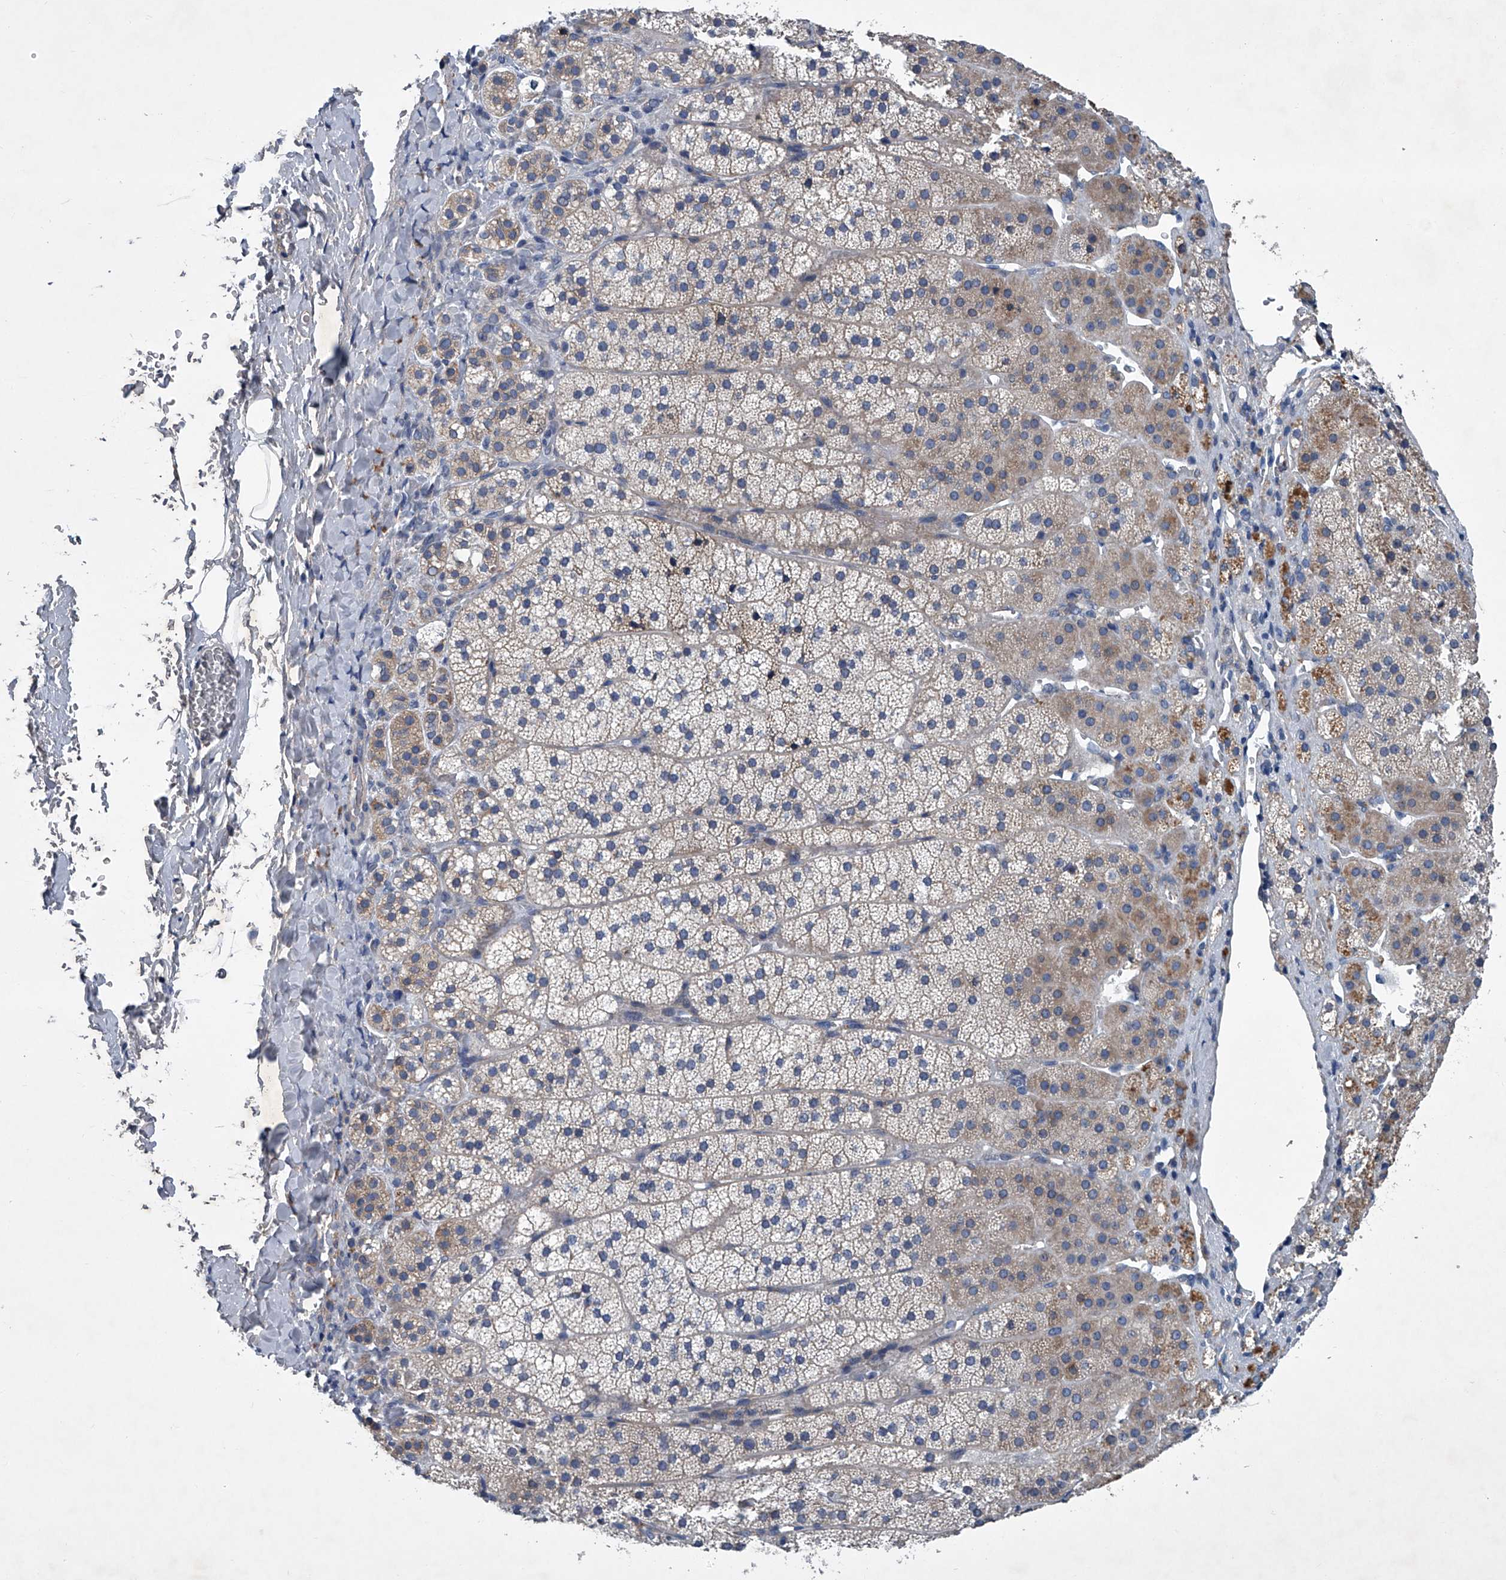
{"staining": {"intensity": "weak", "quantity": "25%-75%", "location": "cytoplasmic/membranous"}, "tissue": "adrenal gland", "cell_type": "Glandular cells", "image_type": "normal", "snomed": [{"axis": "morphology", "description": "Normal tissue, NOS"}, {"axis": "topography", "description": "Adrenal gland"}], "caption": "Protein staining of unremarkable adrenal gland reveals weak cytoplasmic/membranous staining in approximately 25%-75% of glandular cells.", "gene": "ABCG1", "patient": {"sex": "female", "age": 44}}